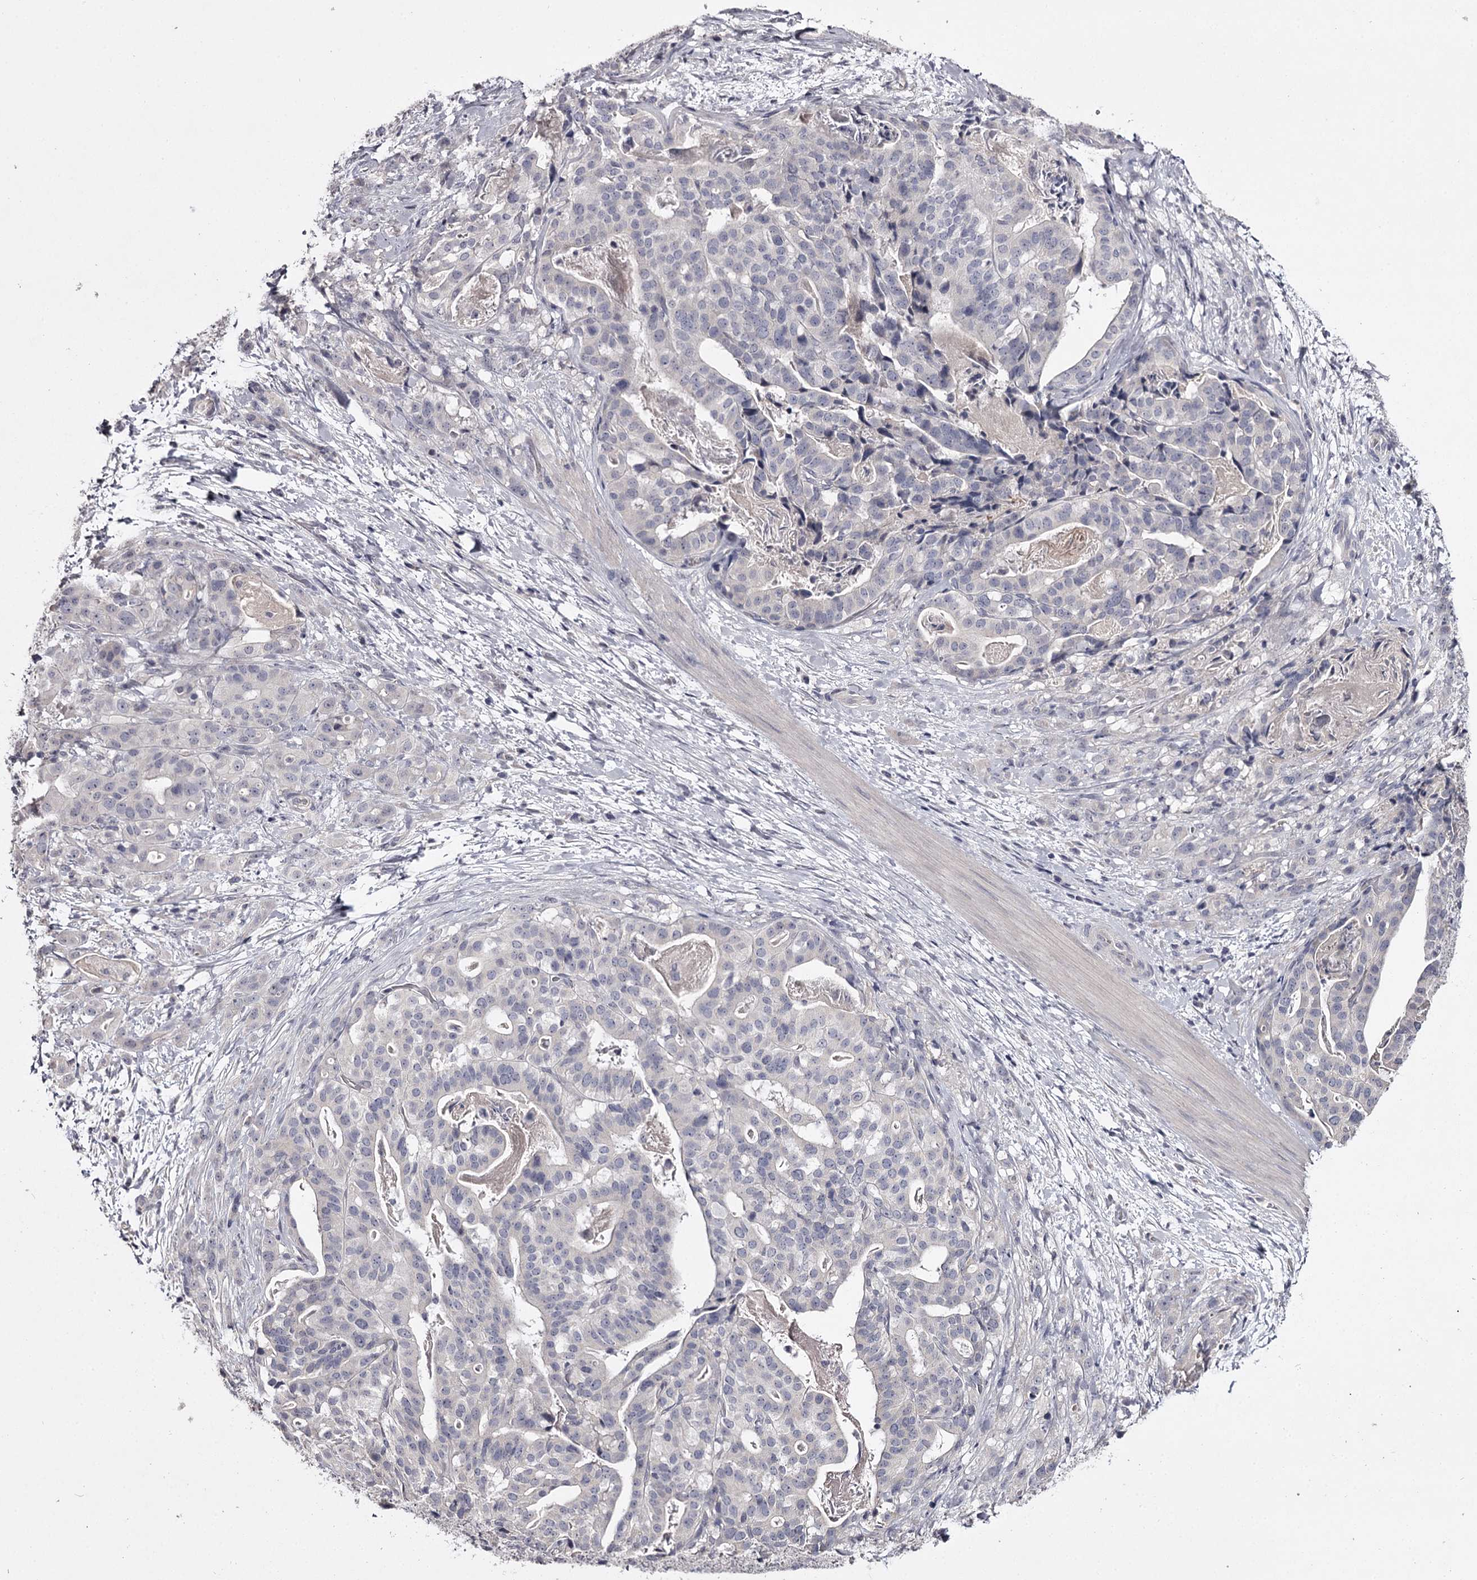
{"staining": {"intensity": "negative", "quantity": "none", "location": "none"}, "tissue": "stomach cancer", "cell_type": "Tumor cells", "image_type": "cancer", "snomed": [{"axis": "morphology", "description": "Adenocarcinoma, NOS"}, {"axis": "topography", "description": "Stomach"}], "caption": "Tumor cells are negative for protein expression in human stomach cancer (adenocarcinoma). The staining was performed using DAB to visualize the protein expression in brown, while the nuclei were stained in blue with hematoxylin (Magnification: 20x).", "gene": "PRM2", "patient": {"sex": "male", "age": 48}}